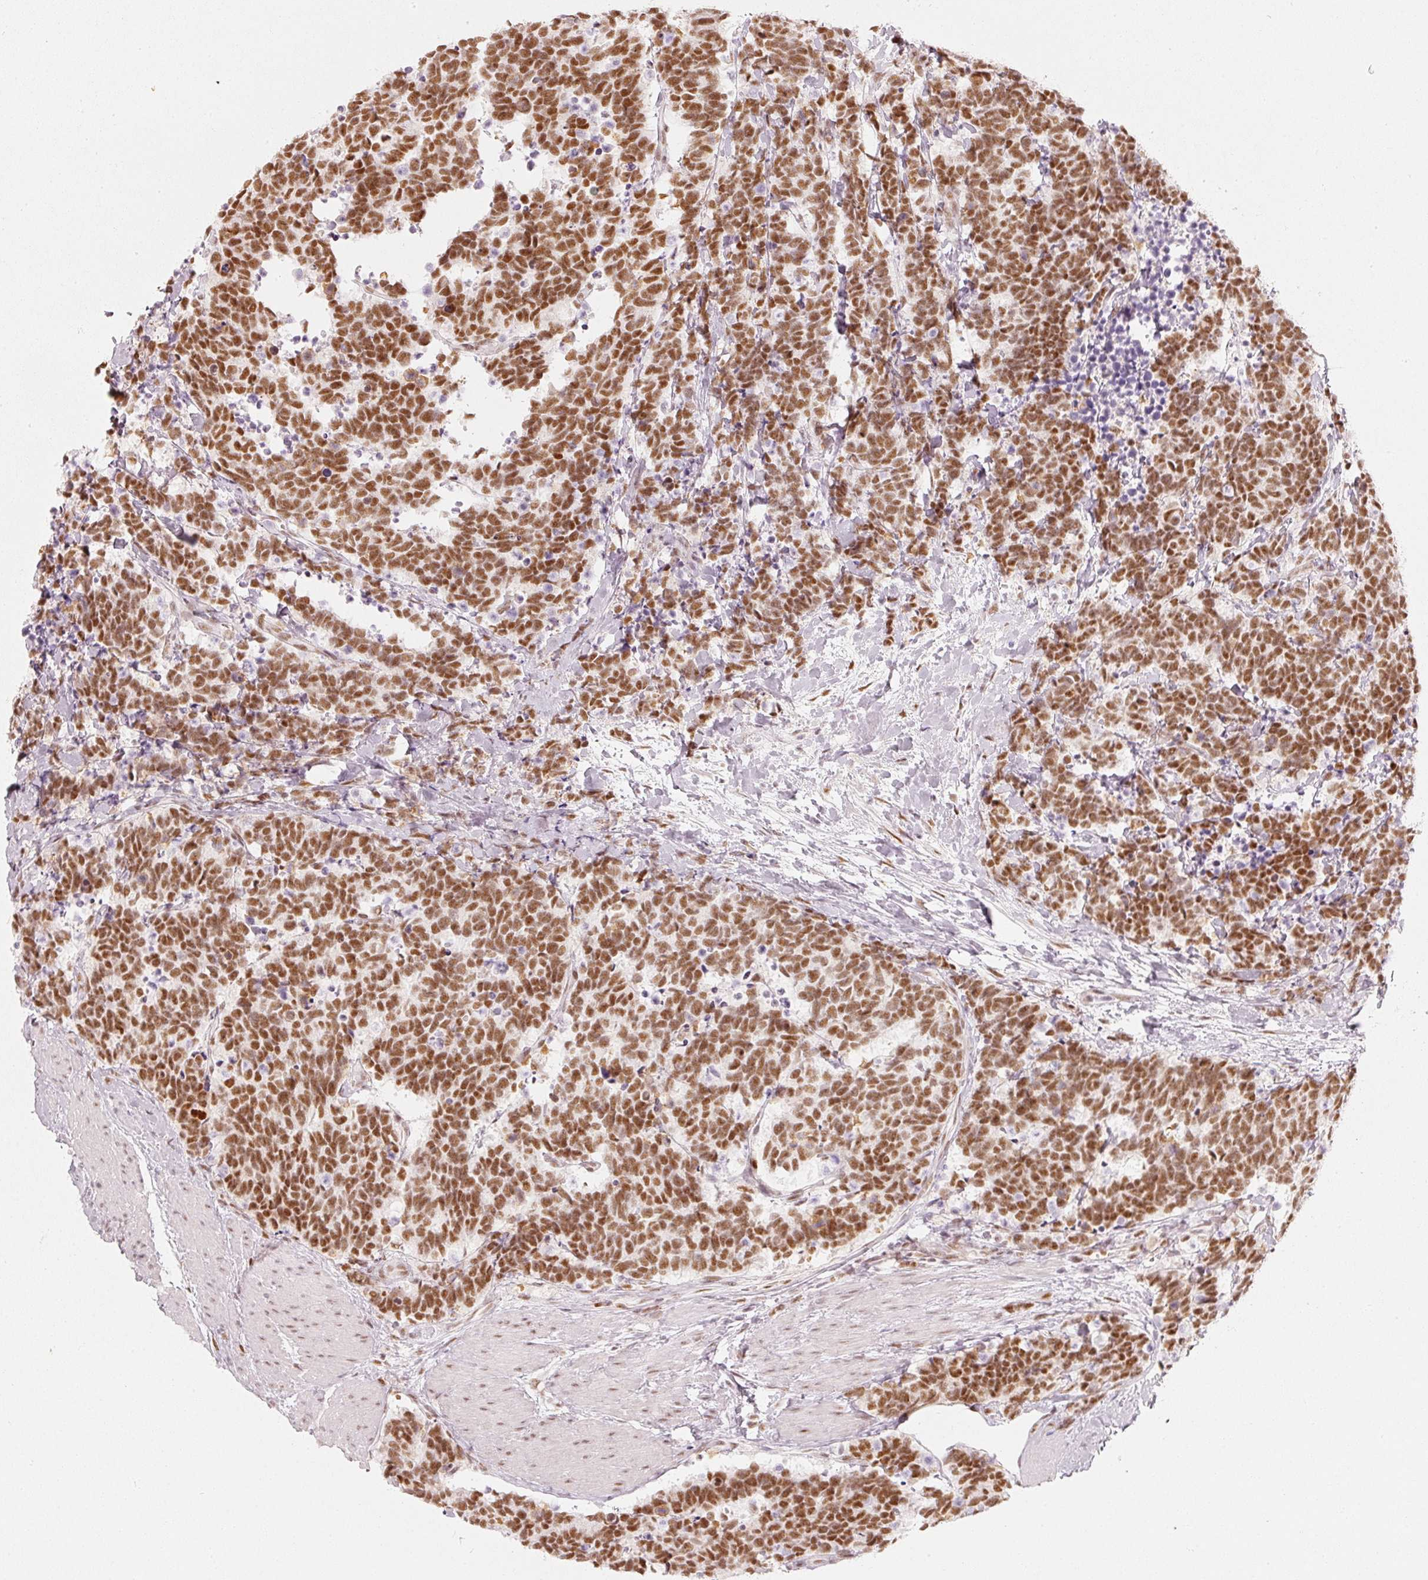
{"staining": {"intensity": "strong", "quantity": ">75%", "location": "nuclear"}, "tissue": "carcinoid", "cell_type": "Tumor cells", "image_type": "cancer", "snomed": [{"axis": "morphology", "description": "Carcinoma, NOS"}, {"axis": "morphology", "description": "Carcinoid, malignant, NOS"}, {"axis": "topography", "description": "Prostate"}], "caption": "Carcinoid stained with a brown dye reveals strong nuclear positive positivity in about >75% of tumor cells.", "gene": "PPP1R10", "patient": {"sex": "male", "age": 57}}